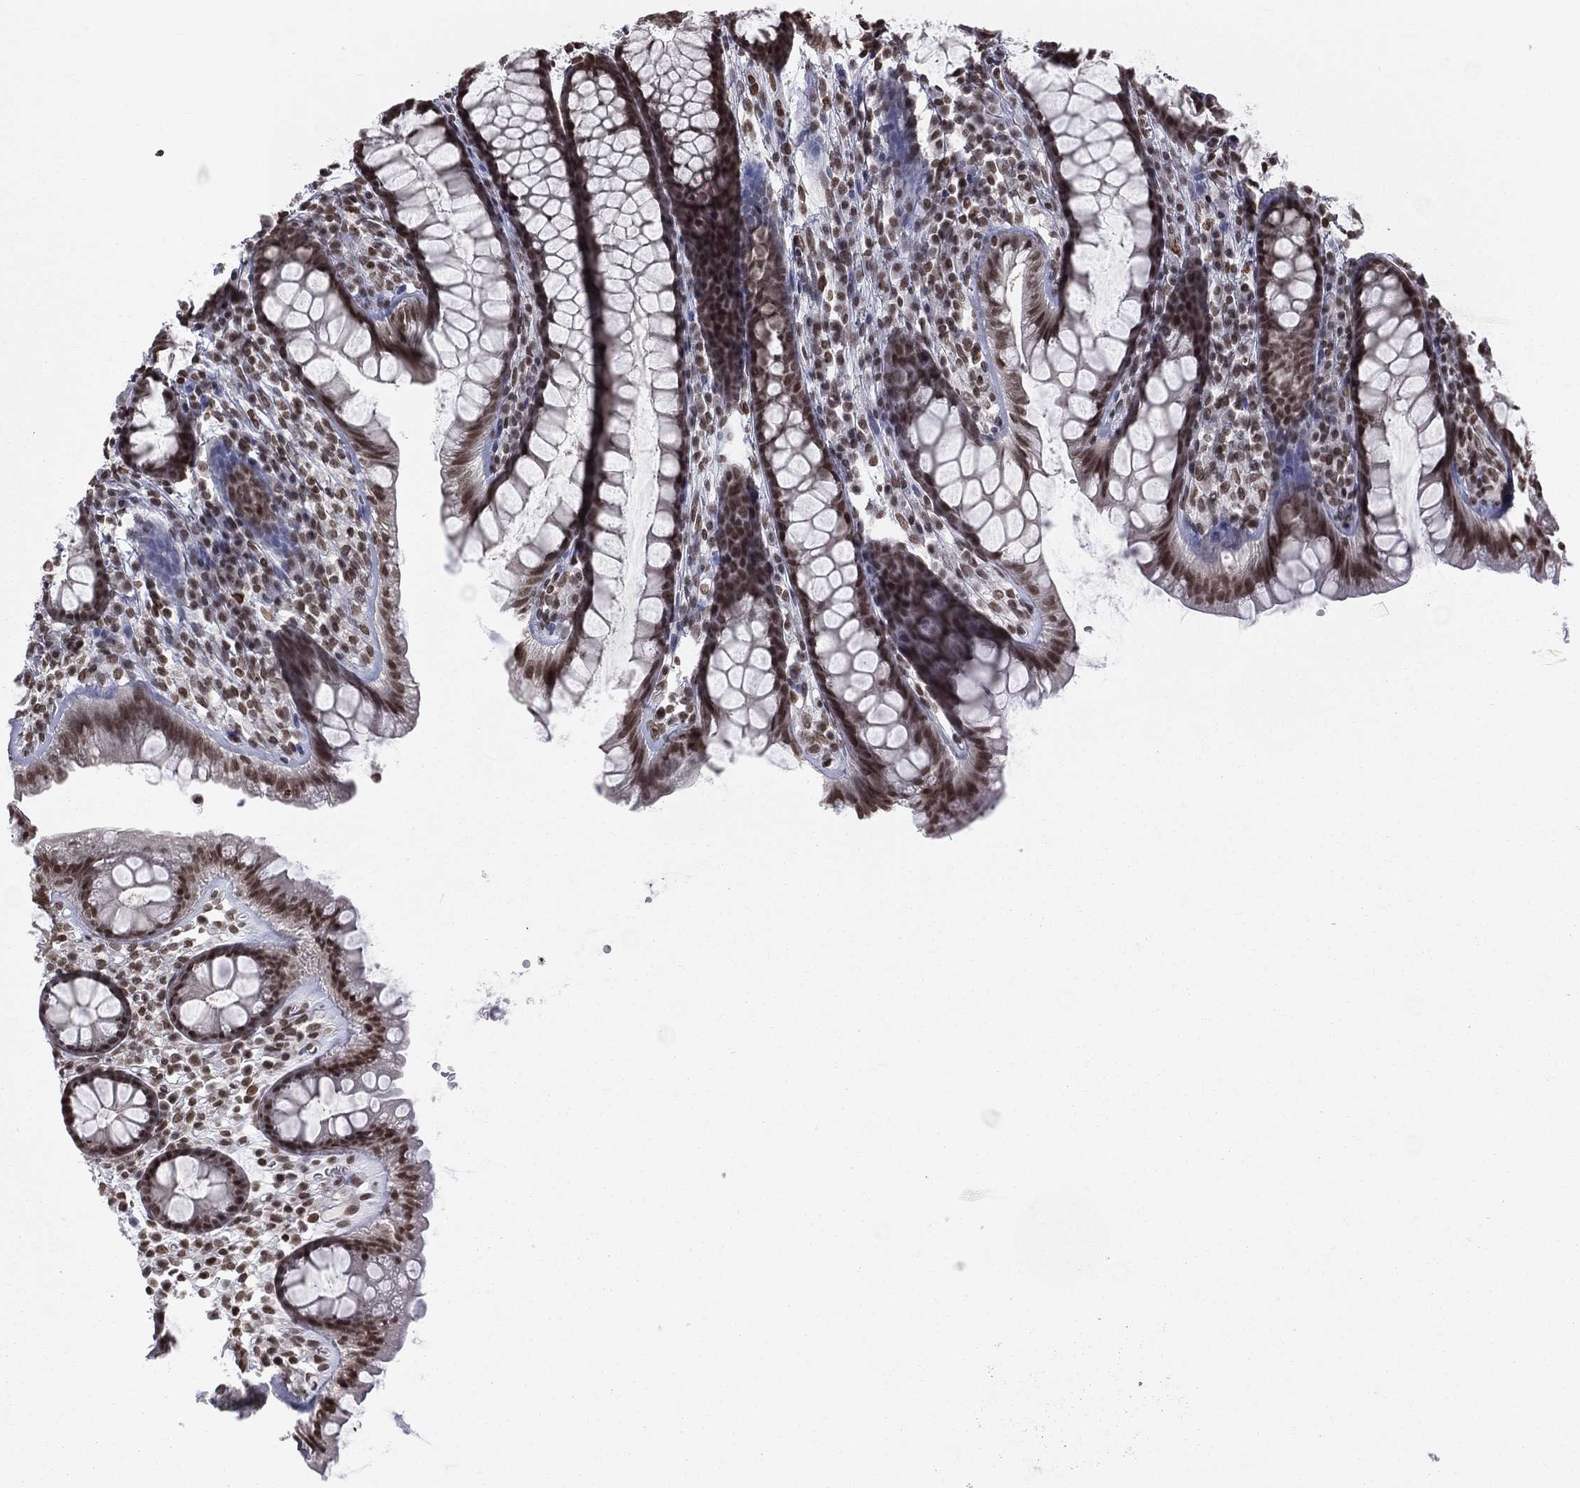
{"staining": {"intensity": "negative", "quantity": "none", "location": "none"}, "tissue": "colon", "cell_type": "Endothelial cells", "image_type": "normal", "snomed": [{"axis": "morphology", "description": "Normal tissue, NOS"}, {"axis": "topography", "description": "Colon"}], "caption": "This histopathology image is of normal colon stained with immunohistochemistry (IHC) to label a protein in brown with the nuclei are counter-stained blue. There is no positivity in endothelial cells.", "gene": "RFX7", "patient": {"sex": "male", "age": 76}}